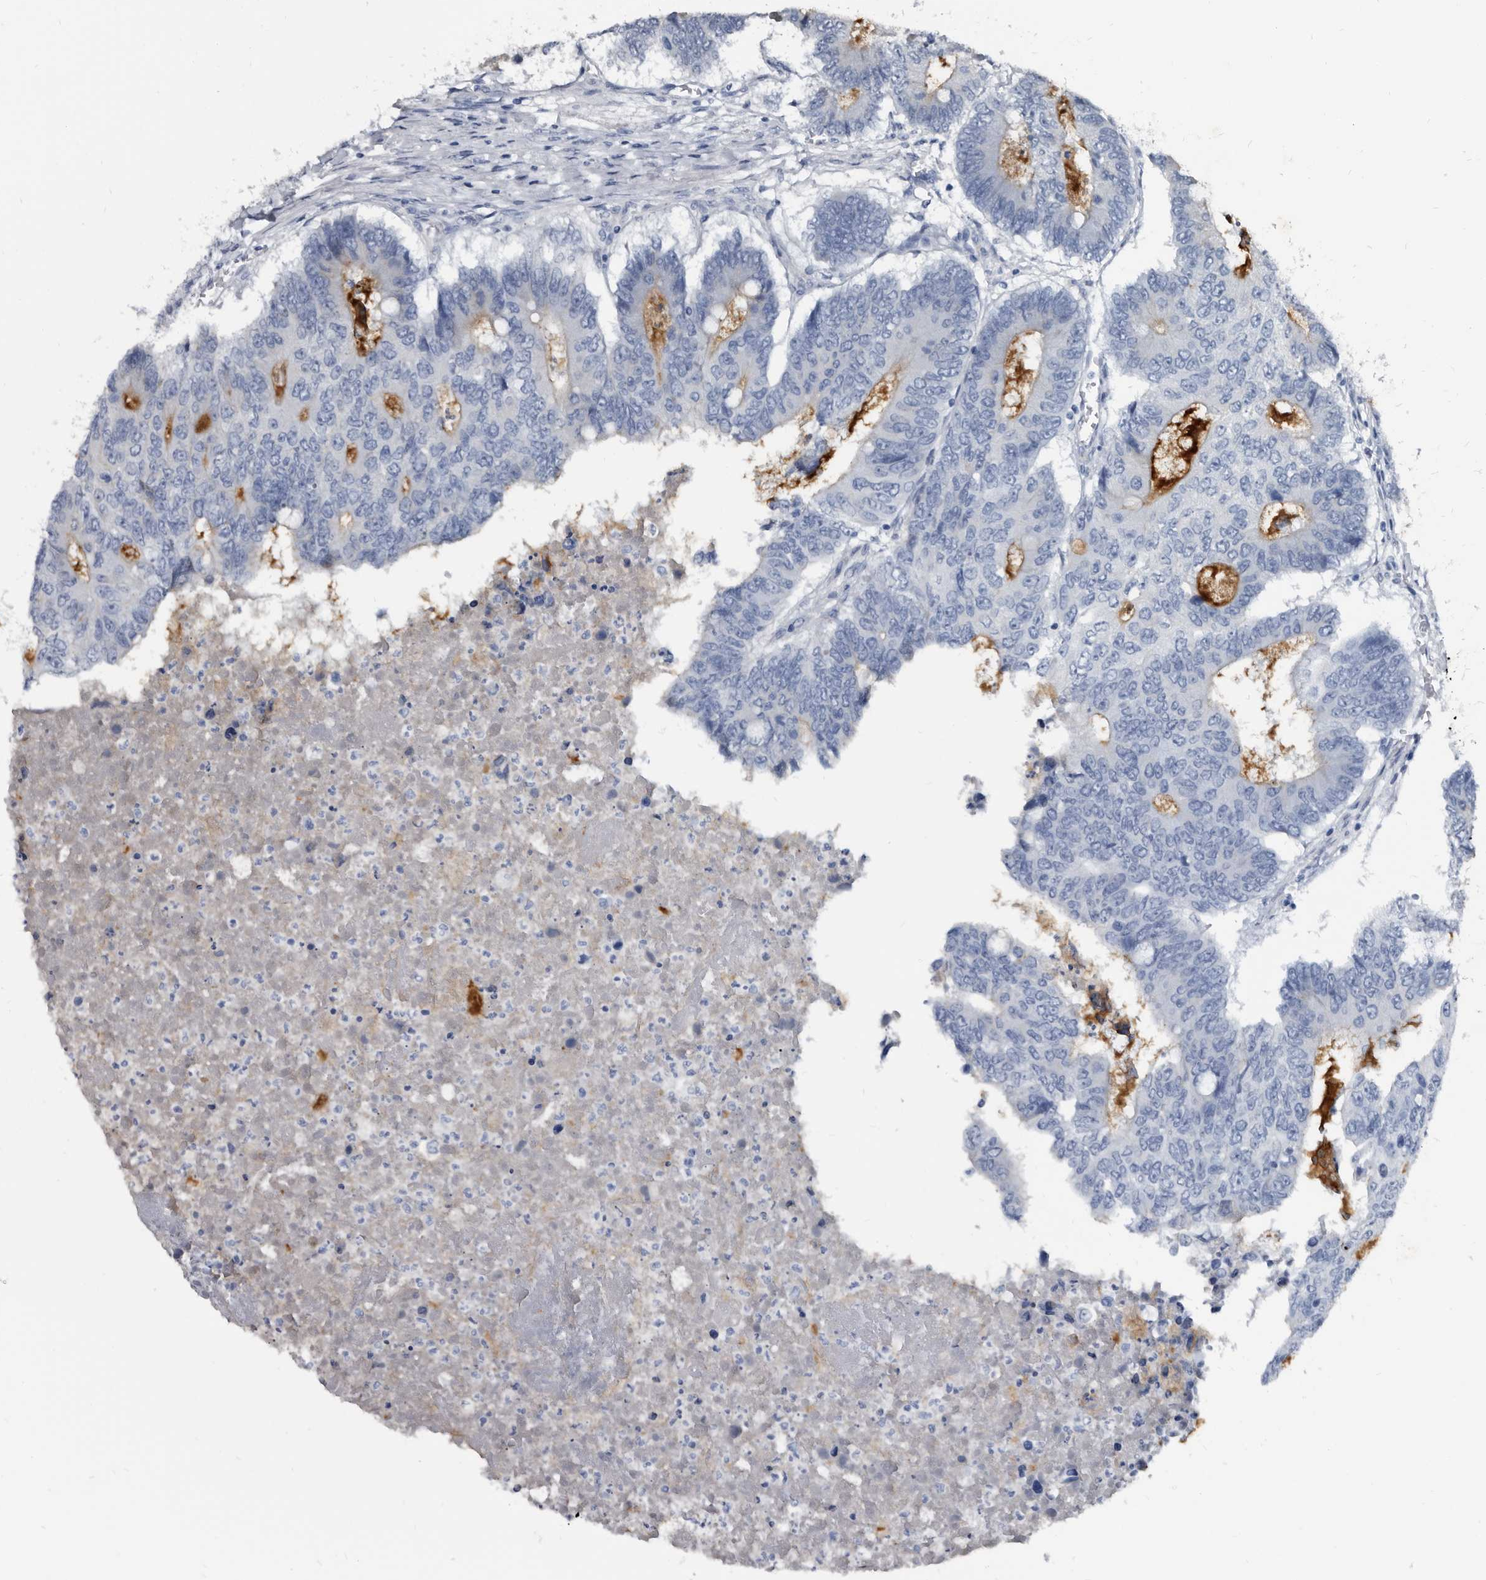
{"staining": {"intensity": "negative", "quantity": "none", "location": "none"}, "tissue": "colorectal cancer", "cell_type": "Tumor cells", "image_type": "cancer", "snomed": [{"axis": "morphology", "description": "Adenocarcinoma, NOS"}, {"axis": "topography", "description": "Colon"}], "caption": "Adenocarcinoma (colorectal) stained for a protein using immunohistochemistry (IHC) shows no positivity tumor cells.", "gene": "PRSS8", "patient": {"sex": "male", "age": 87}}